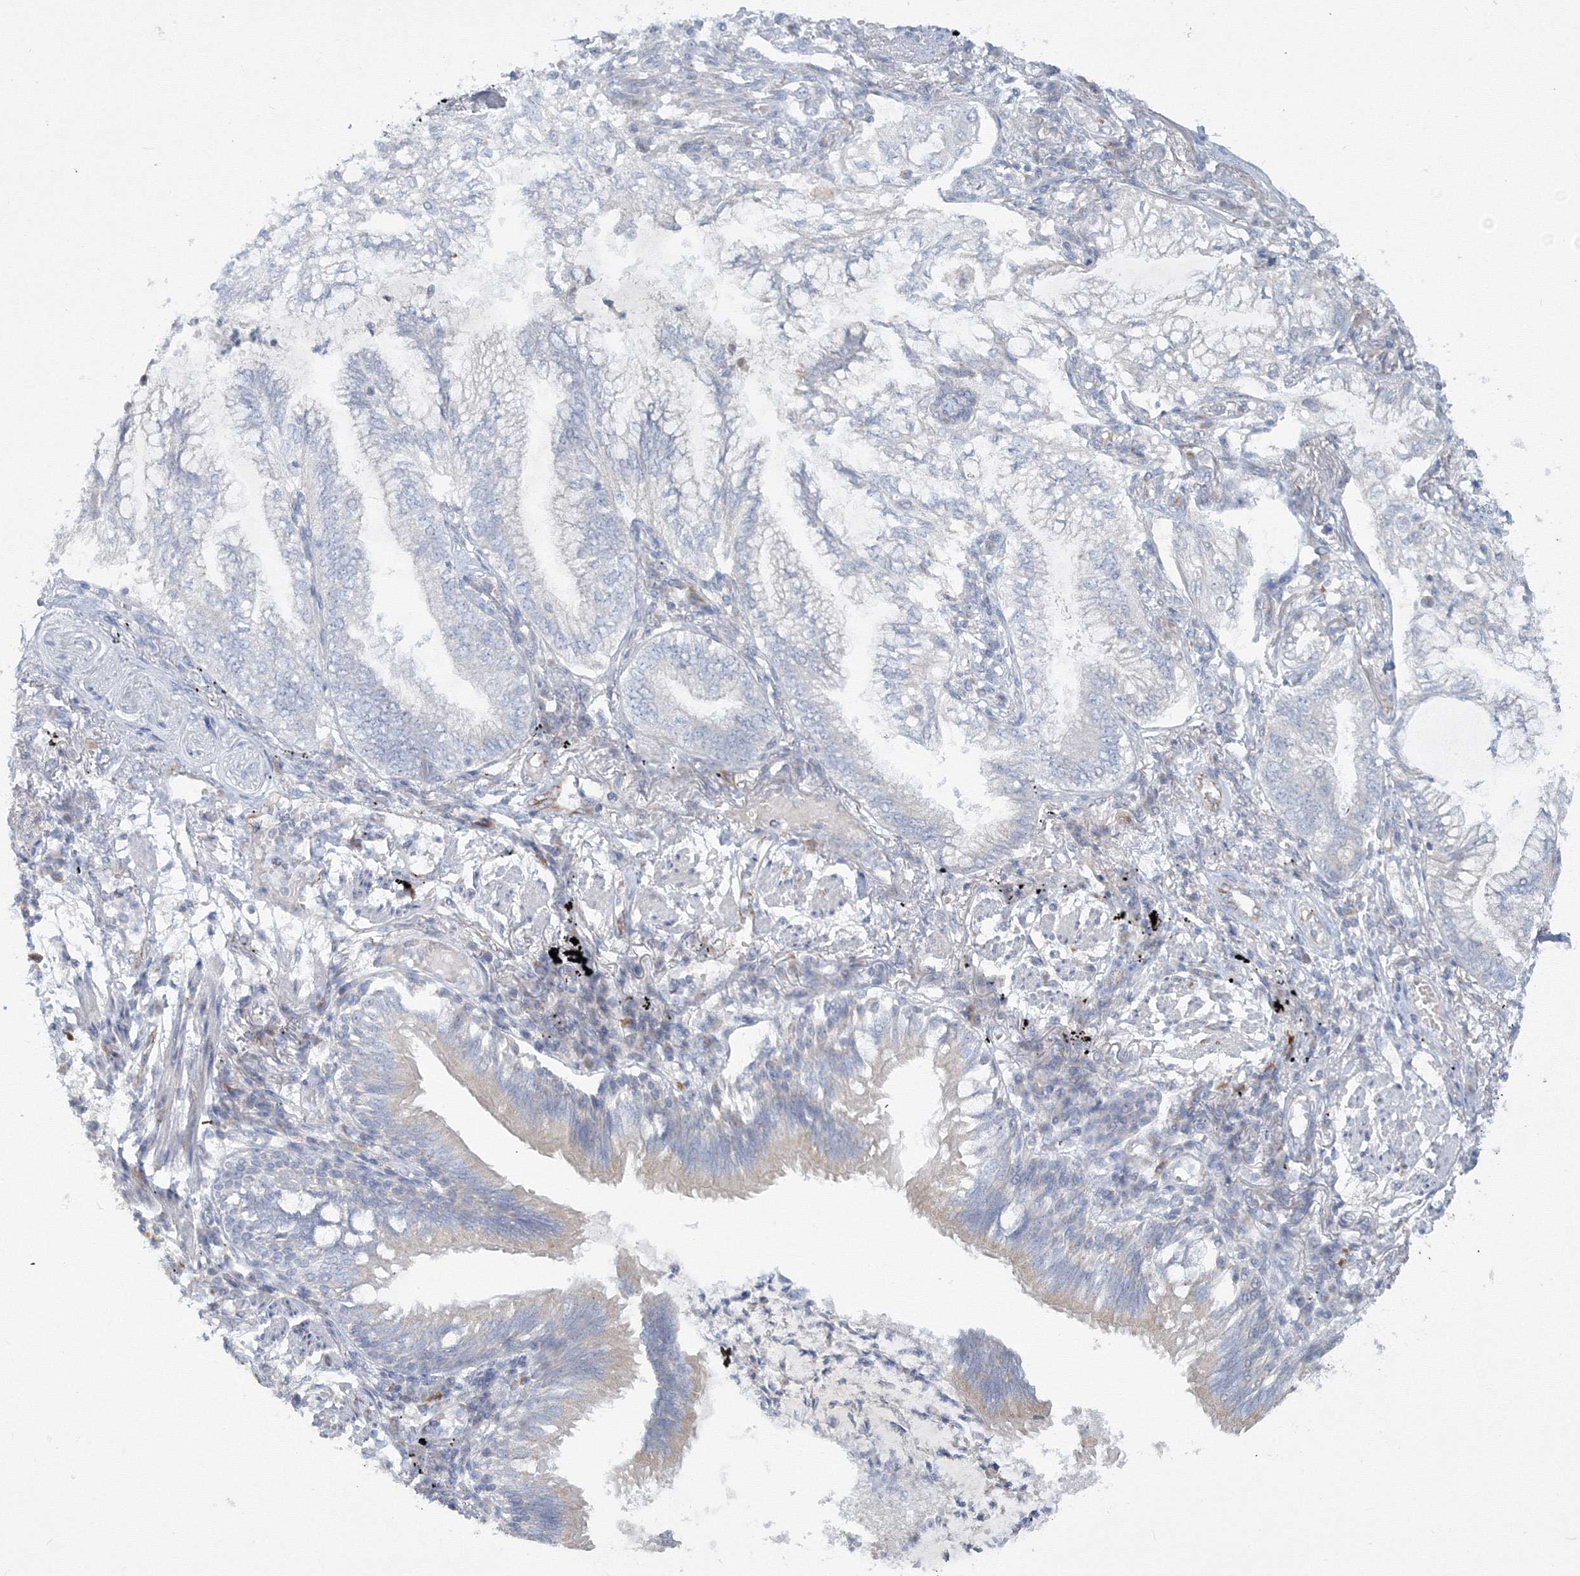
{"staining": {"intensity": "negative", "quantity": "none", "location": "none"}, "tissue": "lung cancer", "cell_type": "Tumor cells", "image_type": "cancer", "snomed": [{"axis": "morphology", "description": "Adenocarcinoma, NOS"}, {"axis": "topography", "description": "Lung"}], "caption": "IHC of human adenocarcinoma (lung) demonstrates no staining in tumor cells. (DAB immunohistochemistry (IHC), high magnification).", "gene": "WDR49", "patient": {"sex": "female", "age": 70}}